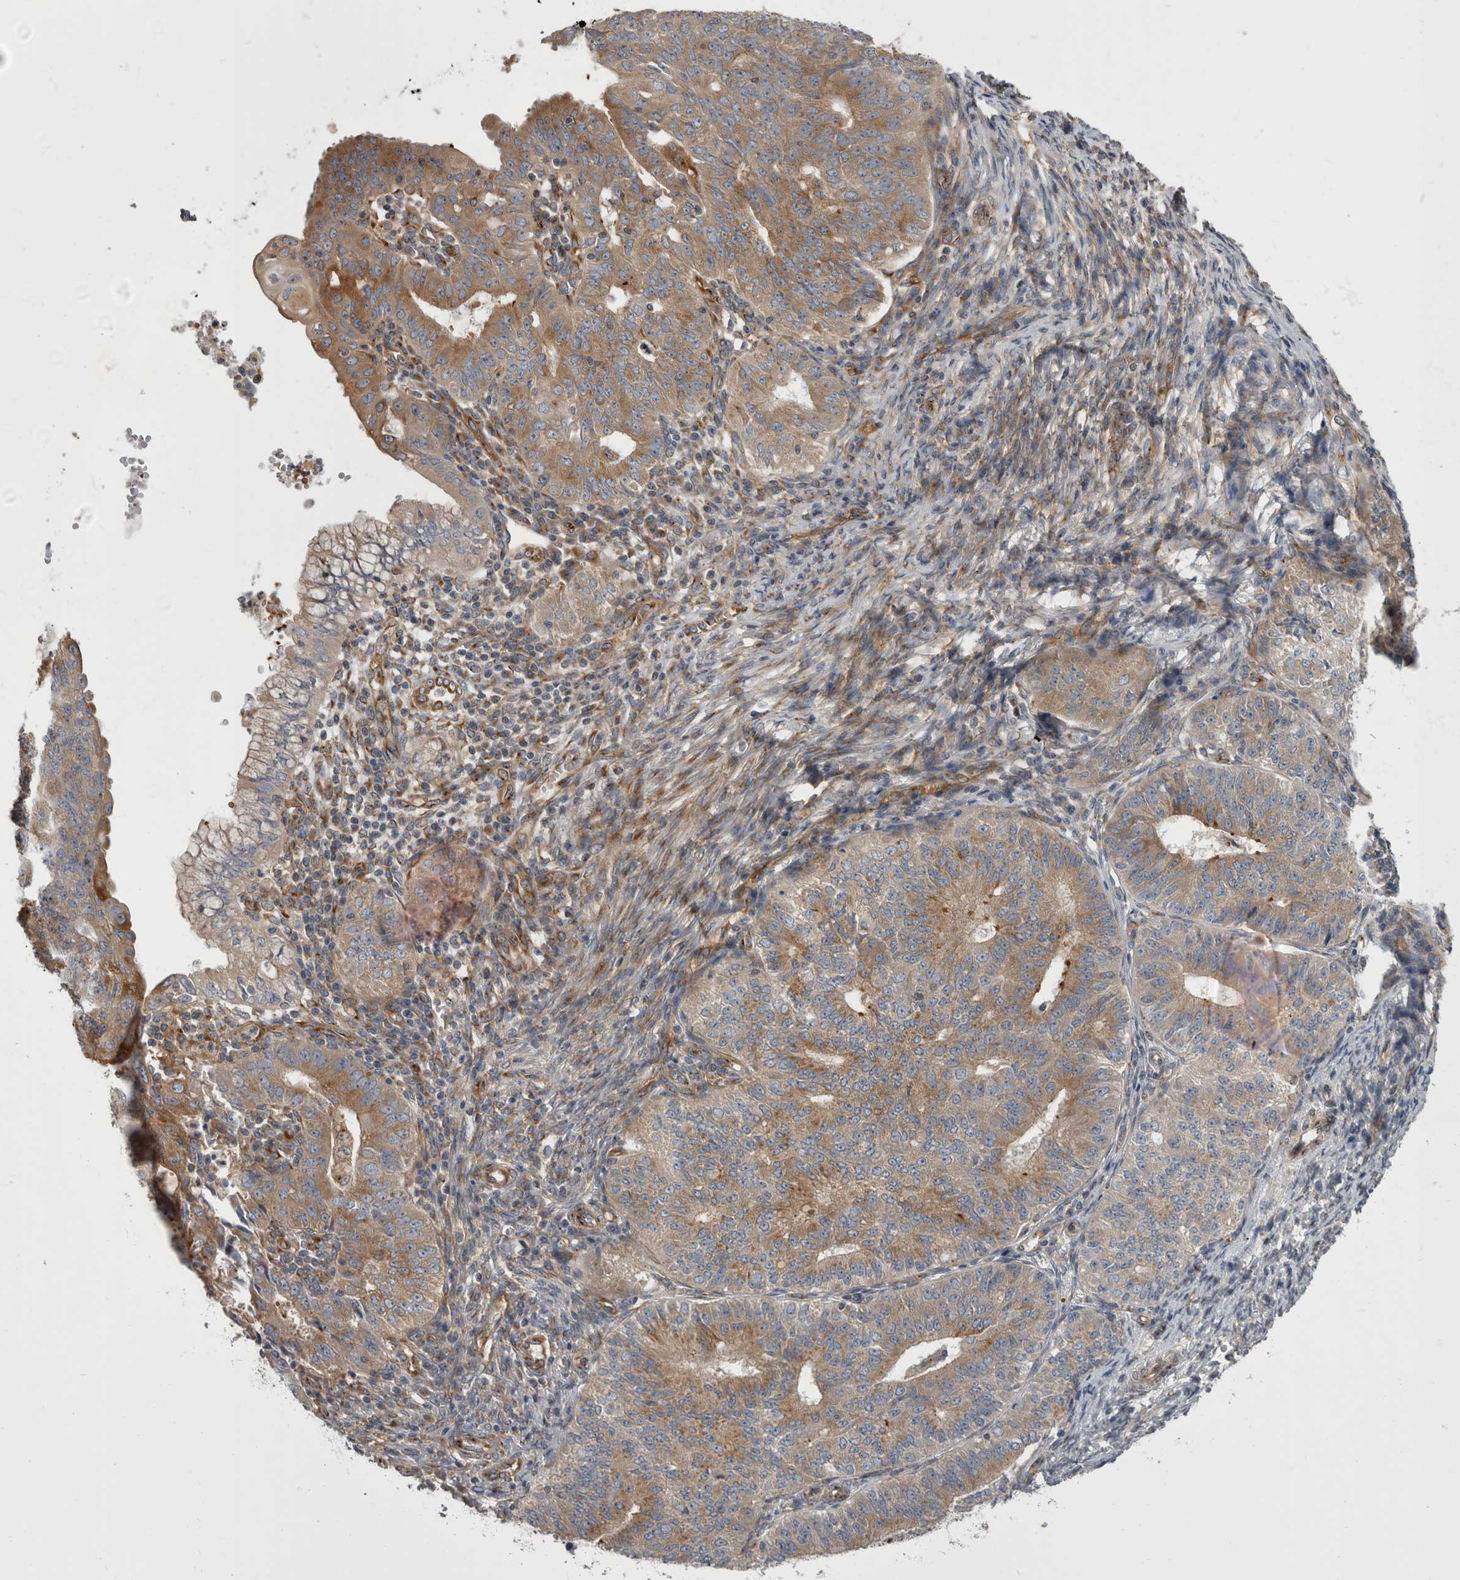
{"staining": {"intensity": "strong", "quantity": "25%-75%", "location": "cytoplasmic/membranous"}, "tissue": "endometrial cancer", "cell_type": "Tumor cells", "image_type": "cancer", "snomed": [{"axis": "morphology", "description": "Adenocarcinoma, NOS"}, {"axis": "topography", "description": "Endometrium"}], "caption": "Immunohistochemical staining of human adenocarcinoma (endometrial) demonstrates strong cytoplasmic/membranous protein positivity in about 25%-75% of tumor cells.", "gene": "HOOK3", "patient": {"sex": "female", "age": 32}}